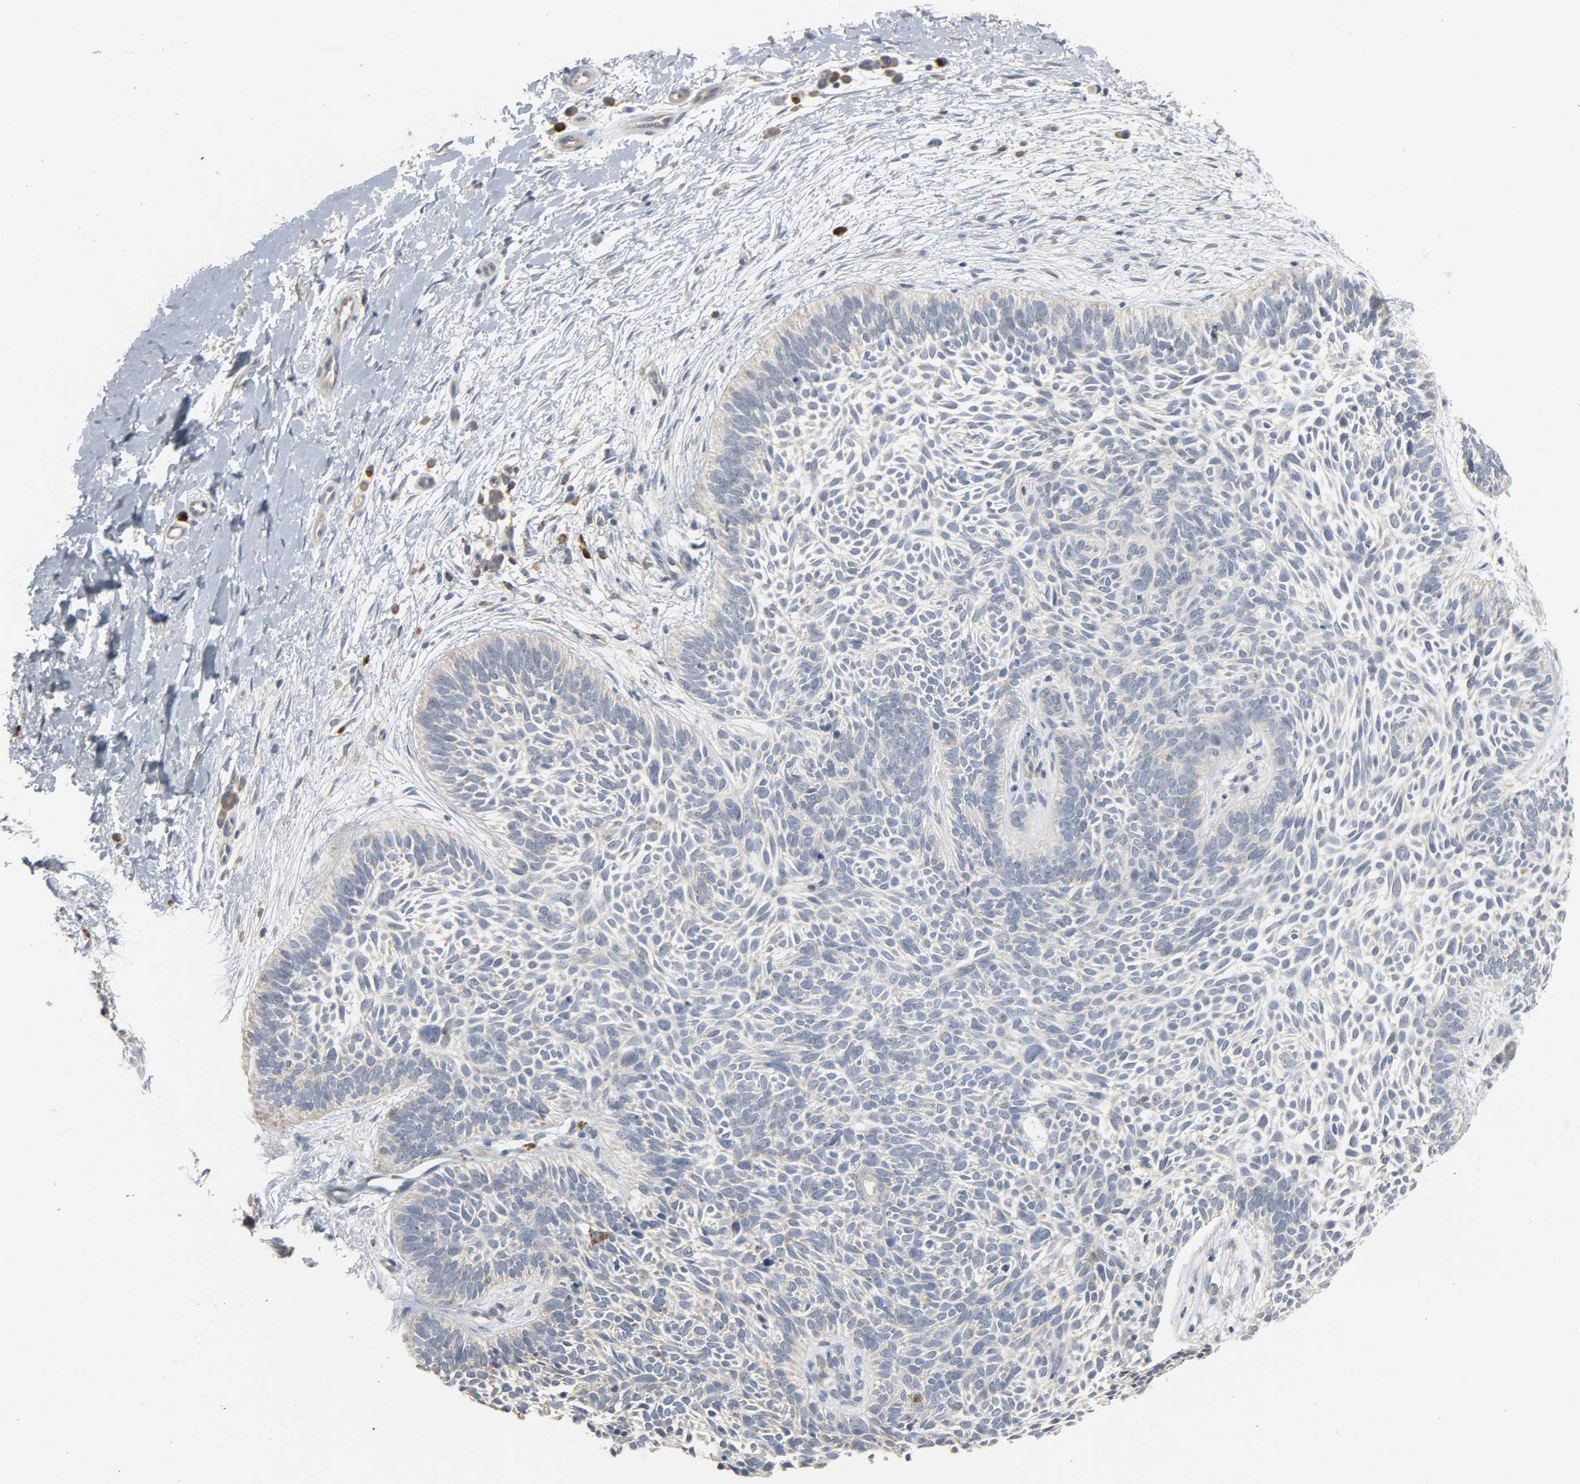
{"staining": {"intensity": "weak", "quantity": "<25%", "location": "cytoplasmic/membranous"}, "tissue": "skin cancer", "cell_type": "Tumor cells", "image_type": "cancer", "snomed": [{"axis": "morphology", "description": "Basal cell carcinoma"}, {"axis": "topography", "description": "Skin"}], "caption": "IHC of human skin cancer reveals no positivity in tumor cells.", "gene": "CD4", "patient": {"sex": "female", "age": 79}}